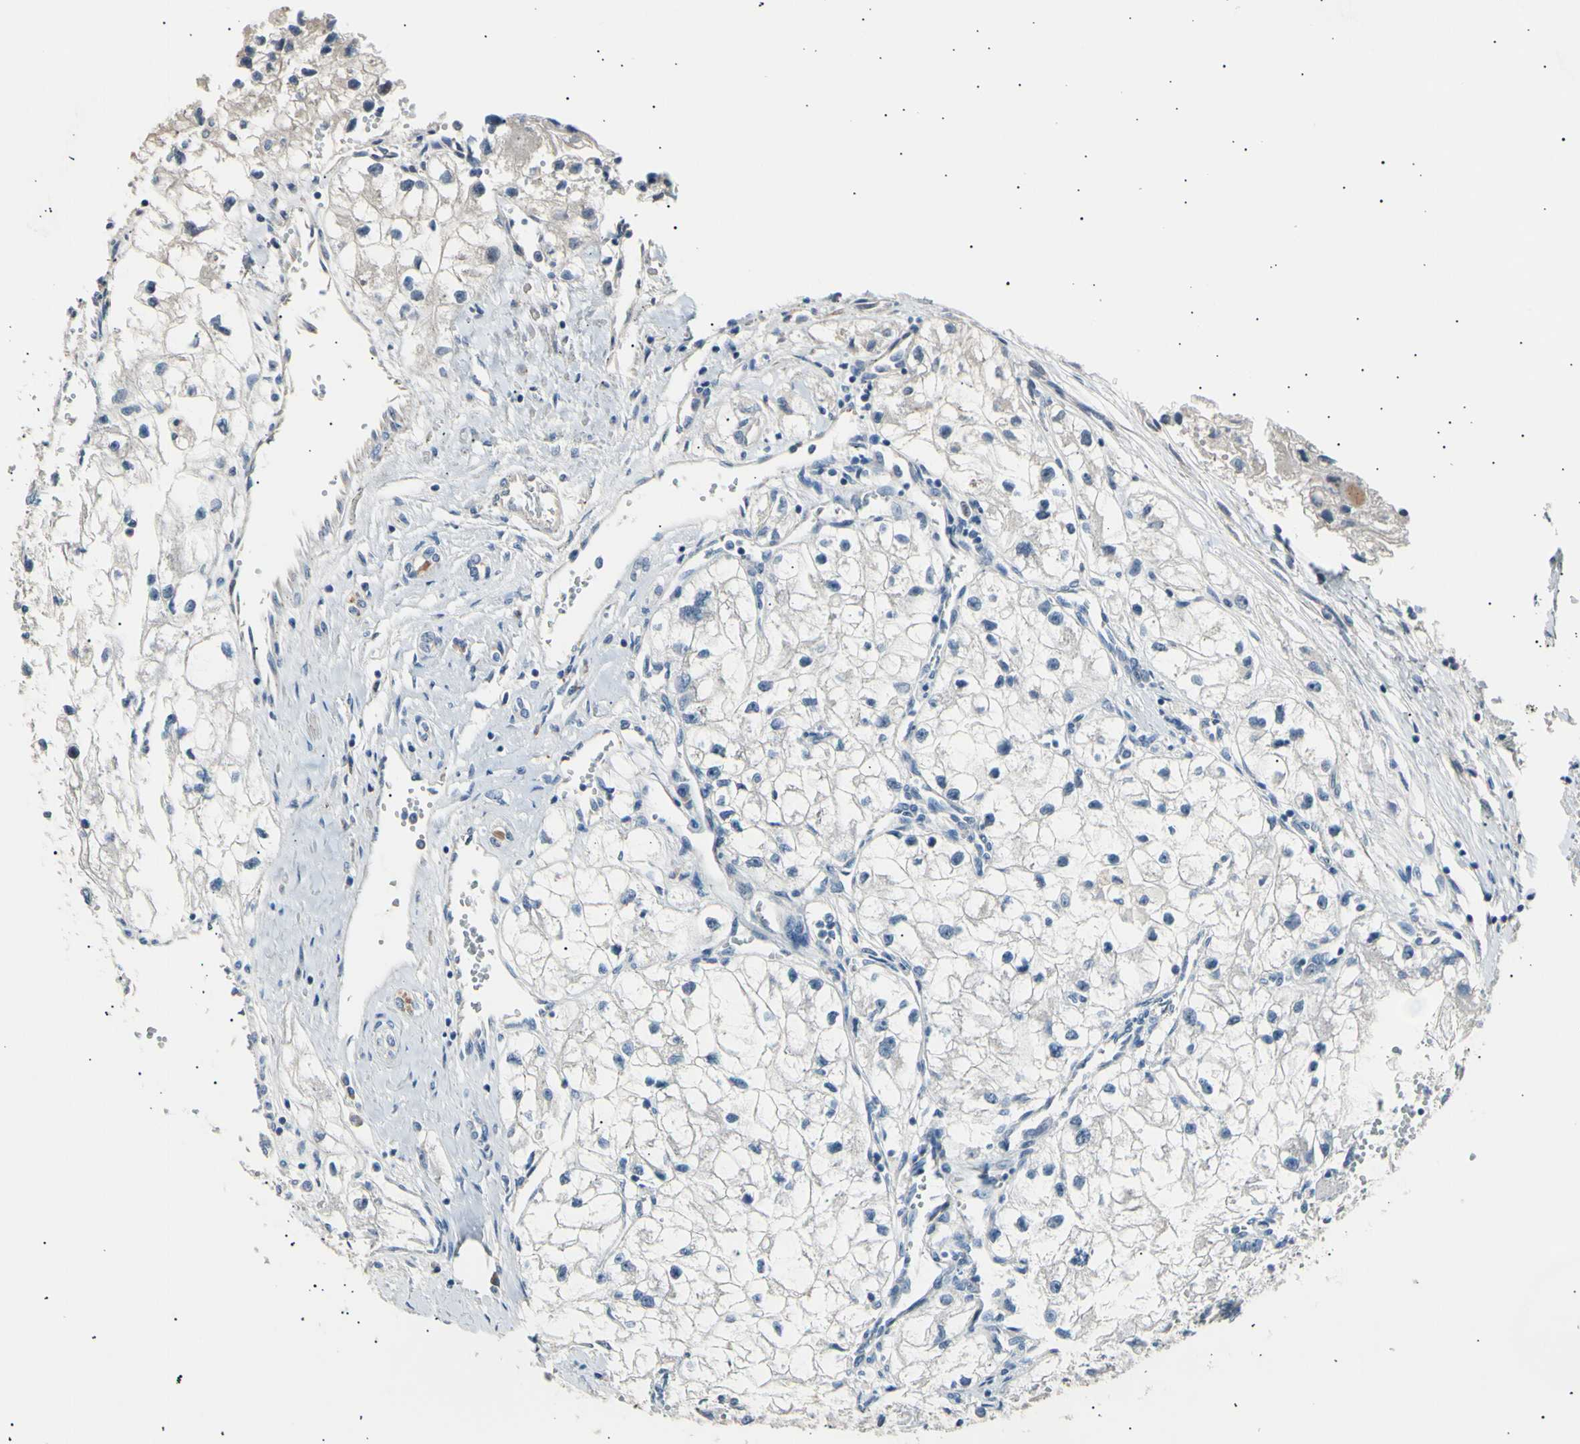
{"staining": {"intensity": "negative", "quantity": "none", "location": "none"}, "tissue": "renal cancer", "cell_type": "Tumor cells", "image_type": "cancer", "snomed": [{"axis": "morphology", "description": "Adenocarcinoma, NOS"}, {"axis": "topography", "description": "Kidney"}], "caption": "Human renal cancer stained for a protein using immunohistochemistry (IHC) reveals no expression in tumor cells.", "gene": "LDLR", "patient": {"sex": "female", "age": 70}}